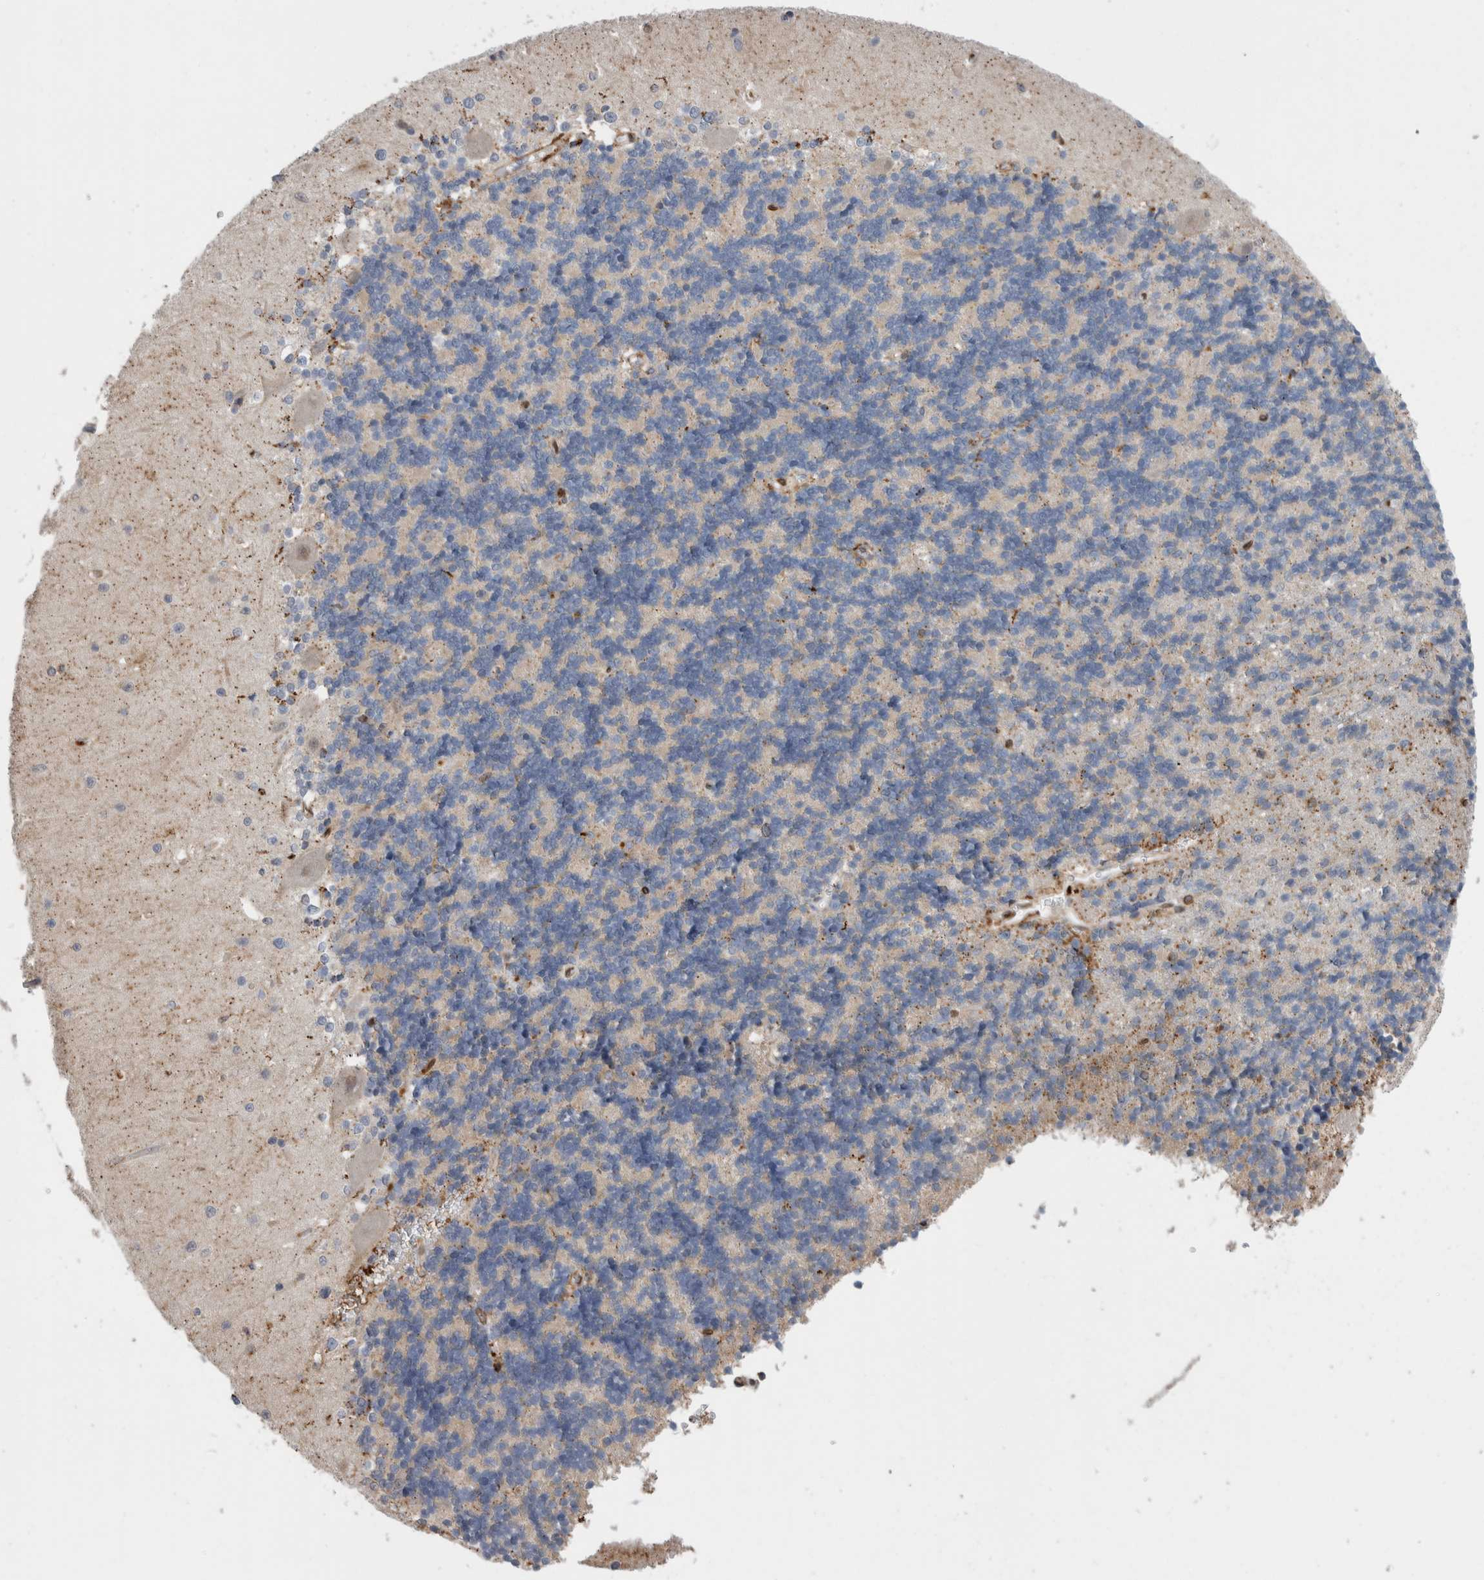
{"staining": {"intensity": "negative", "quantity": "none", "location": "none"}, "tissue": "cerebellum", "cell_type": "Cells in granular layer", "image_type": "normal", "snomed": [{"axis": "morphology", "description": "Normal tissue, NOS"}, {"axis": "topography", "description": "Cerebellum"}], "caption": "Protein analysis of benign cerebellum shows no significant positivity in cells in granular layer.", "gene": "CCDC88B", "patient": {"sex": "male", "age": 37}}